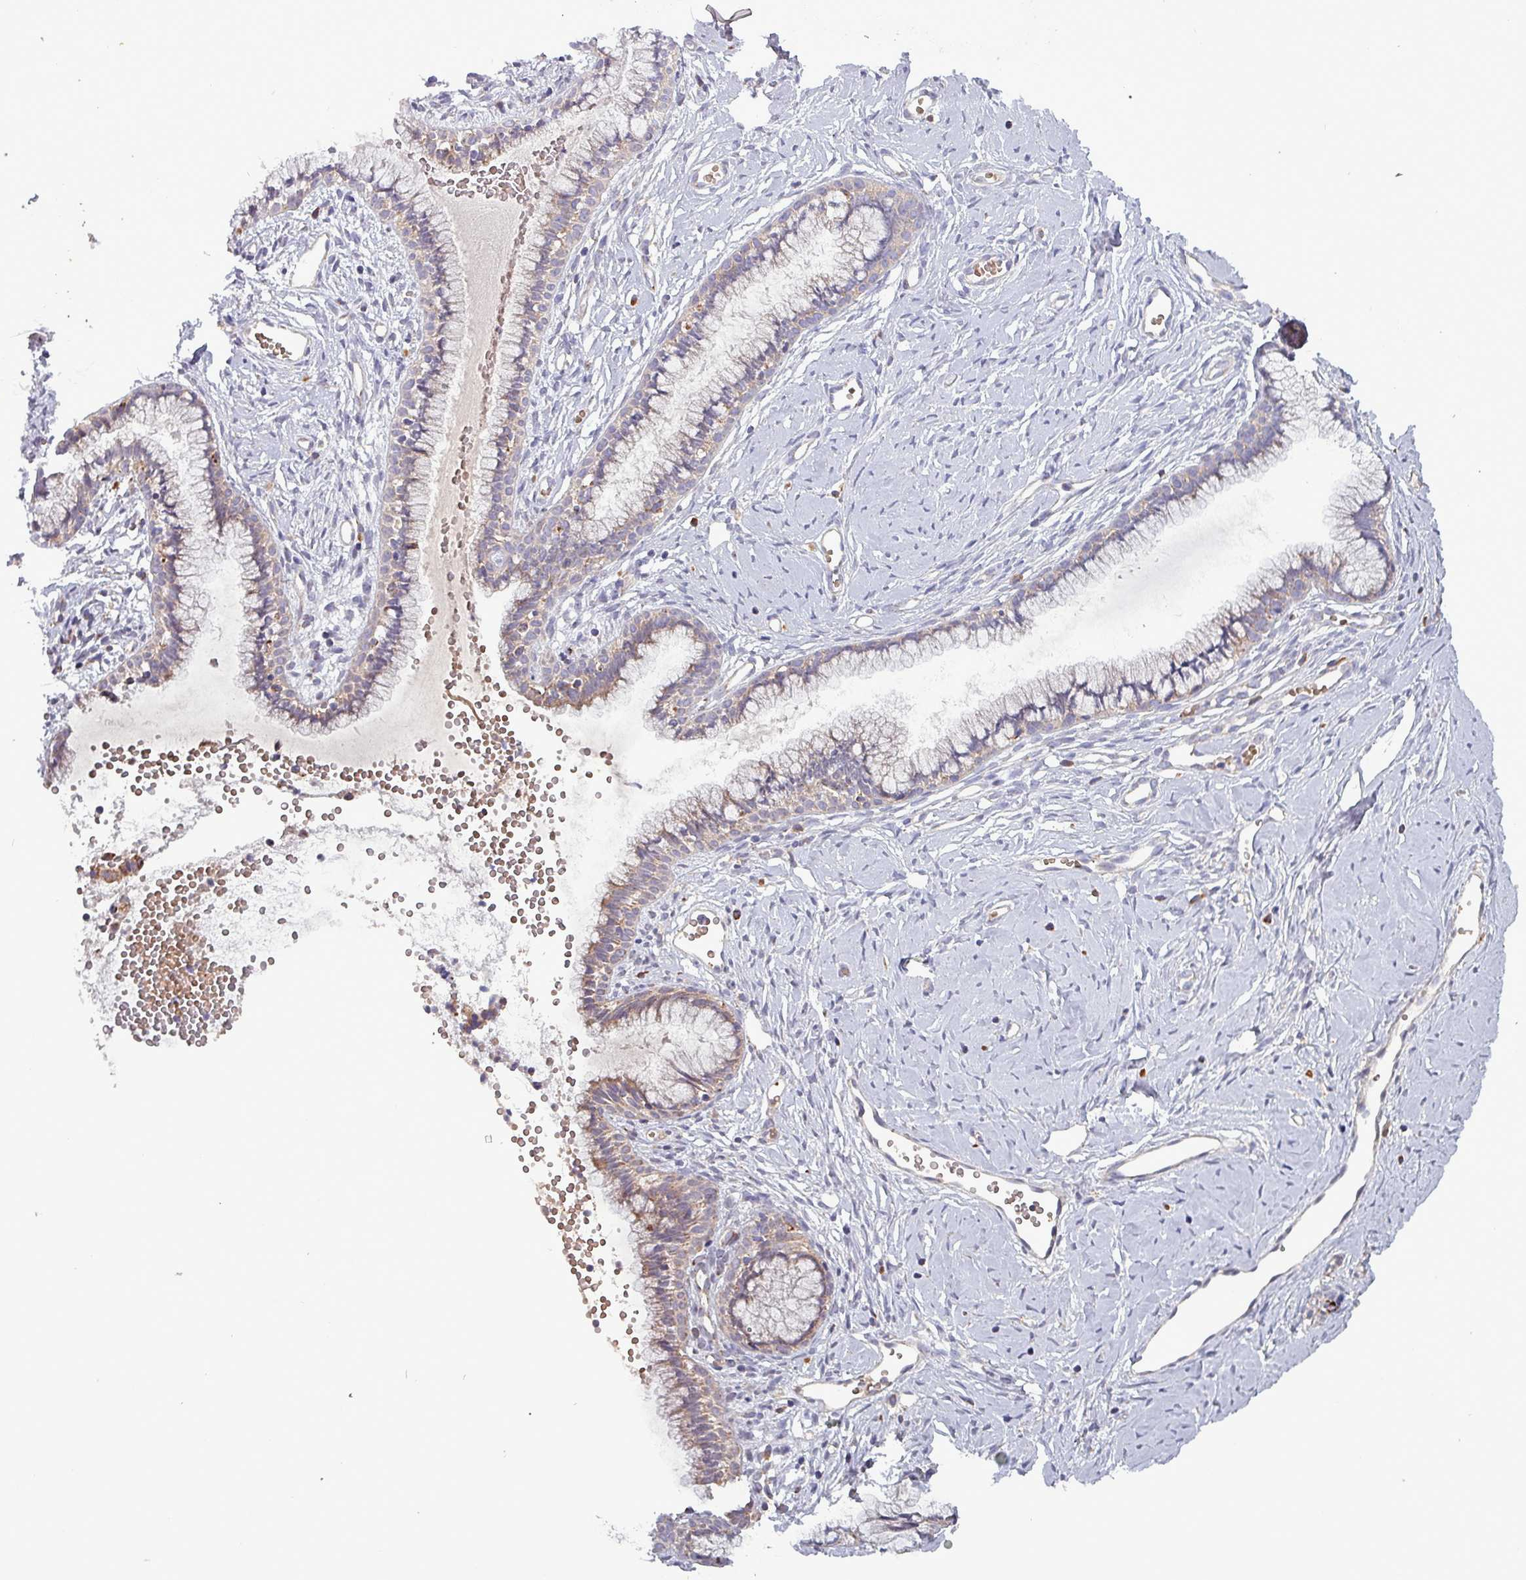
{"staining": {"intensity": "weak", "quantity": "25%-75%", "location": "cytoplasmic/membranous"}, "tissue": "cervix", "cell_type": "Glandular cells", "image_type": "normal", "snomed": [{"axis": "morphology", "description": "Normal tissue, NOS"}, {"axis": "topography", "description": "Cervix"}], "caption": "A brown stain highlights weak cytoplasmic/membranous expression of a protein in glandular cells of unremarkable human cervix. The staining was performed using DAB, with brown indicating positive protein expression. Nuclei are stained blue with hematoxylin.", "gene": "ZNF322", "patient": {"sex": "female", "age": 40}}